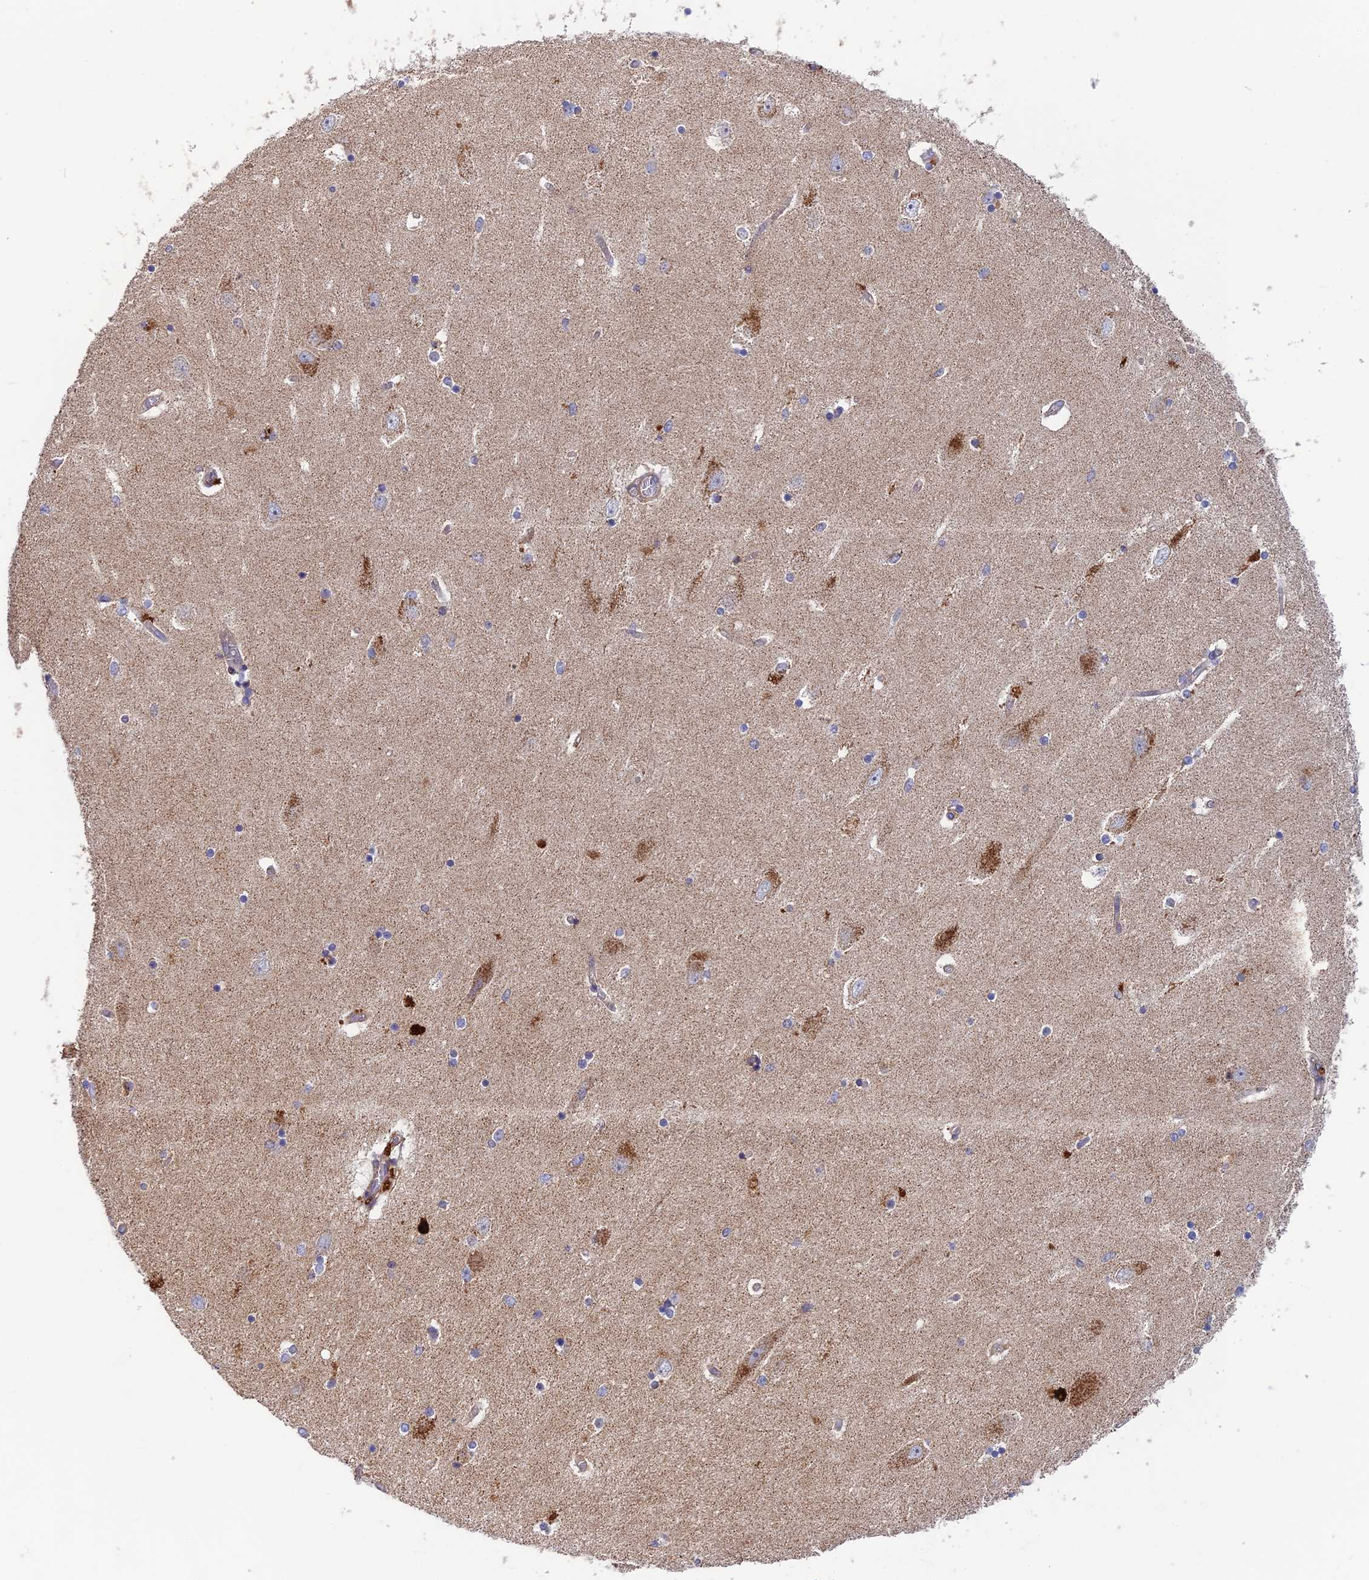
{"staining": {"intensity": "moderate", "quantity": "<25%", "location": "cytoplasmic/membranous"}, "tissue": "hippocampus", "cell_type": "Glial cells", "image_type": "normal", "snomed": [{"axis": "morphology", "description": "Normal tissue, NOS"}, {"axis": "topography", "description": "Hippocampus"}], "caption": "DAB immunohistochemical staining of benign human hippocampus displays moderate cytoplasmic/membranous protein staining in approximately <25% of glial cells.", "gene": "BLTP2", "patient": {"sex": "female", "age": 54}}